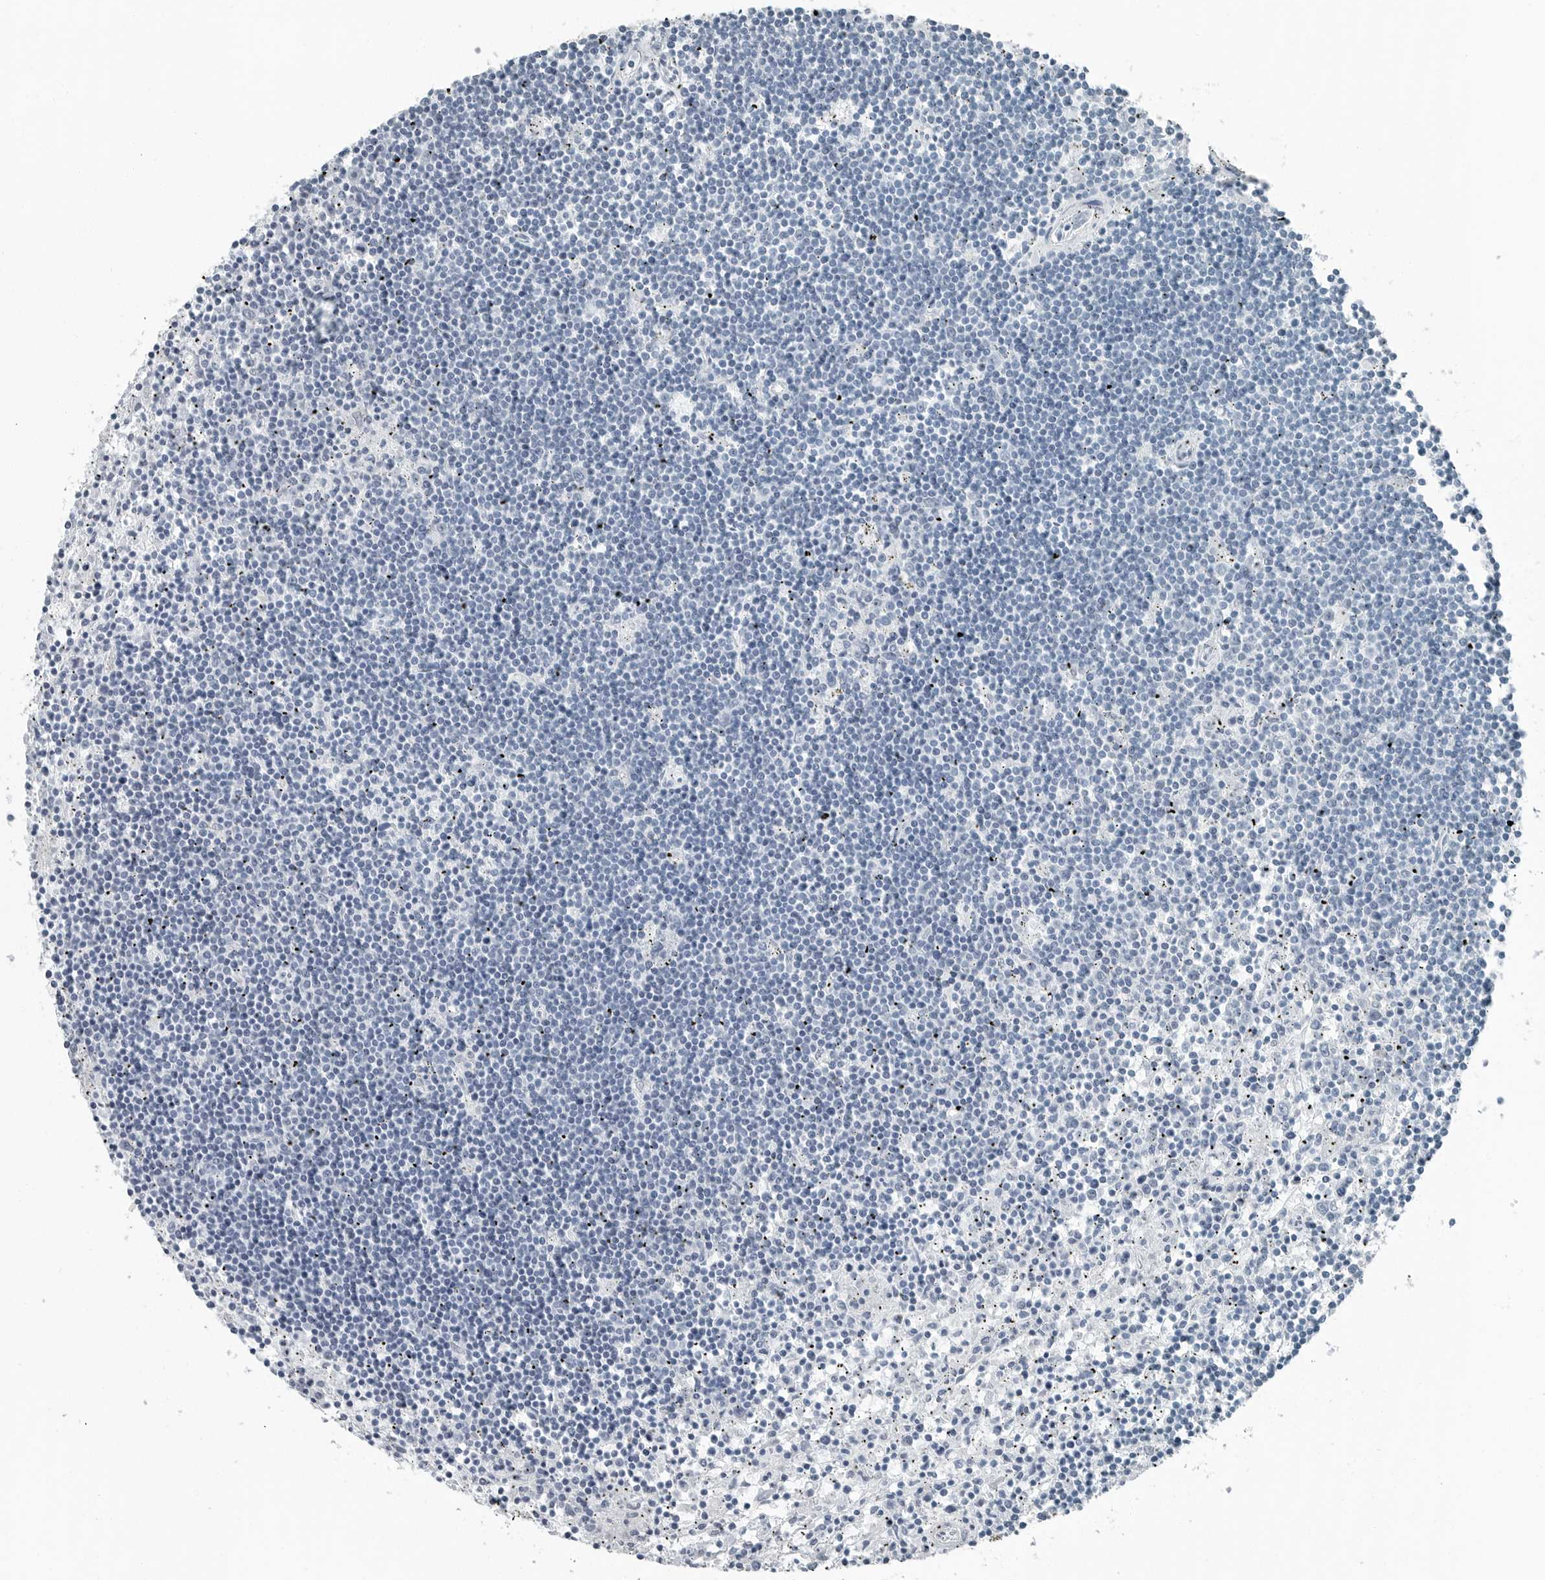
{"staining": {"intensity": "negative", "quantity": "none", "location": "none"}, "tissue": "lymphoma", "cell_type": "Tumor cells", "image_type": "cancer", "snomed": [{"axis": "morphology", "description": "Malignant lymphoma, non-Hodgkin's type, Low grade"}, {"axis": "topography", "description": "Spleen"}], "caption": "The histopathology image shows no staining of tumor cells in malignant lymphoma, non-Hodgkin's type (low-grade).", "gene": "FABP6", "patient": {"sex": "male", "age": 76}}